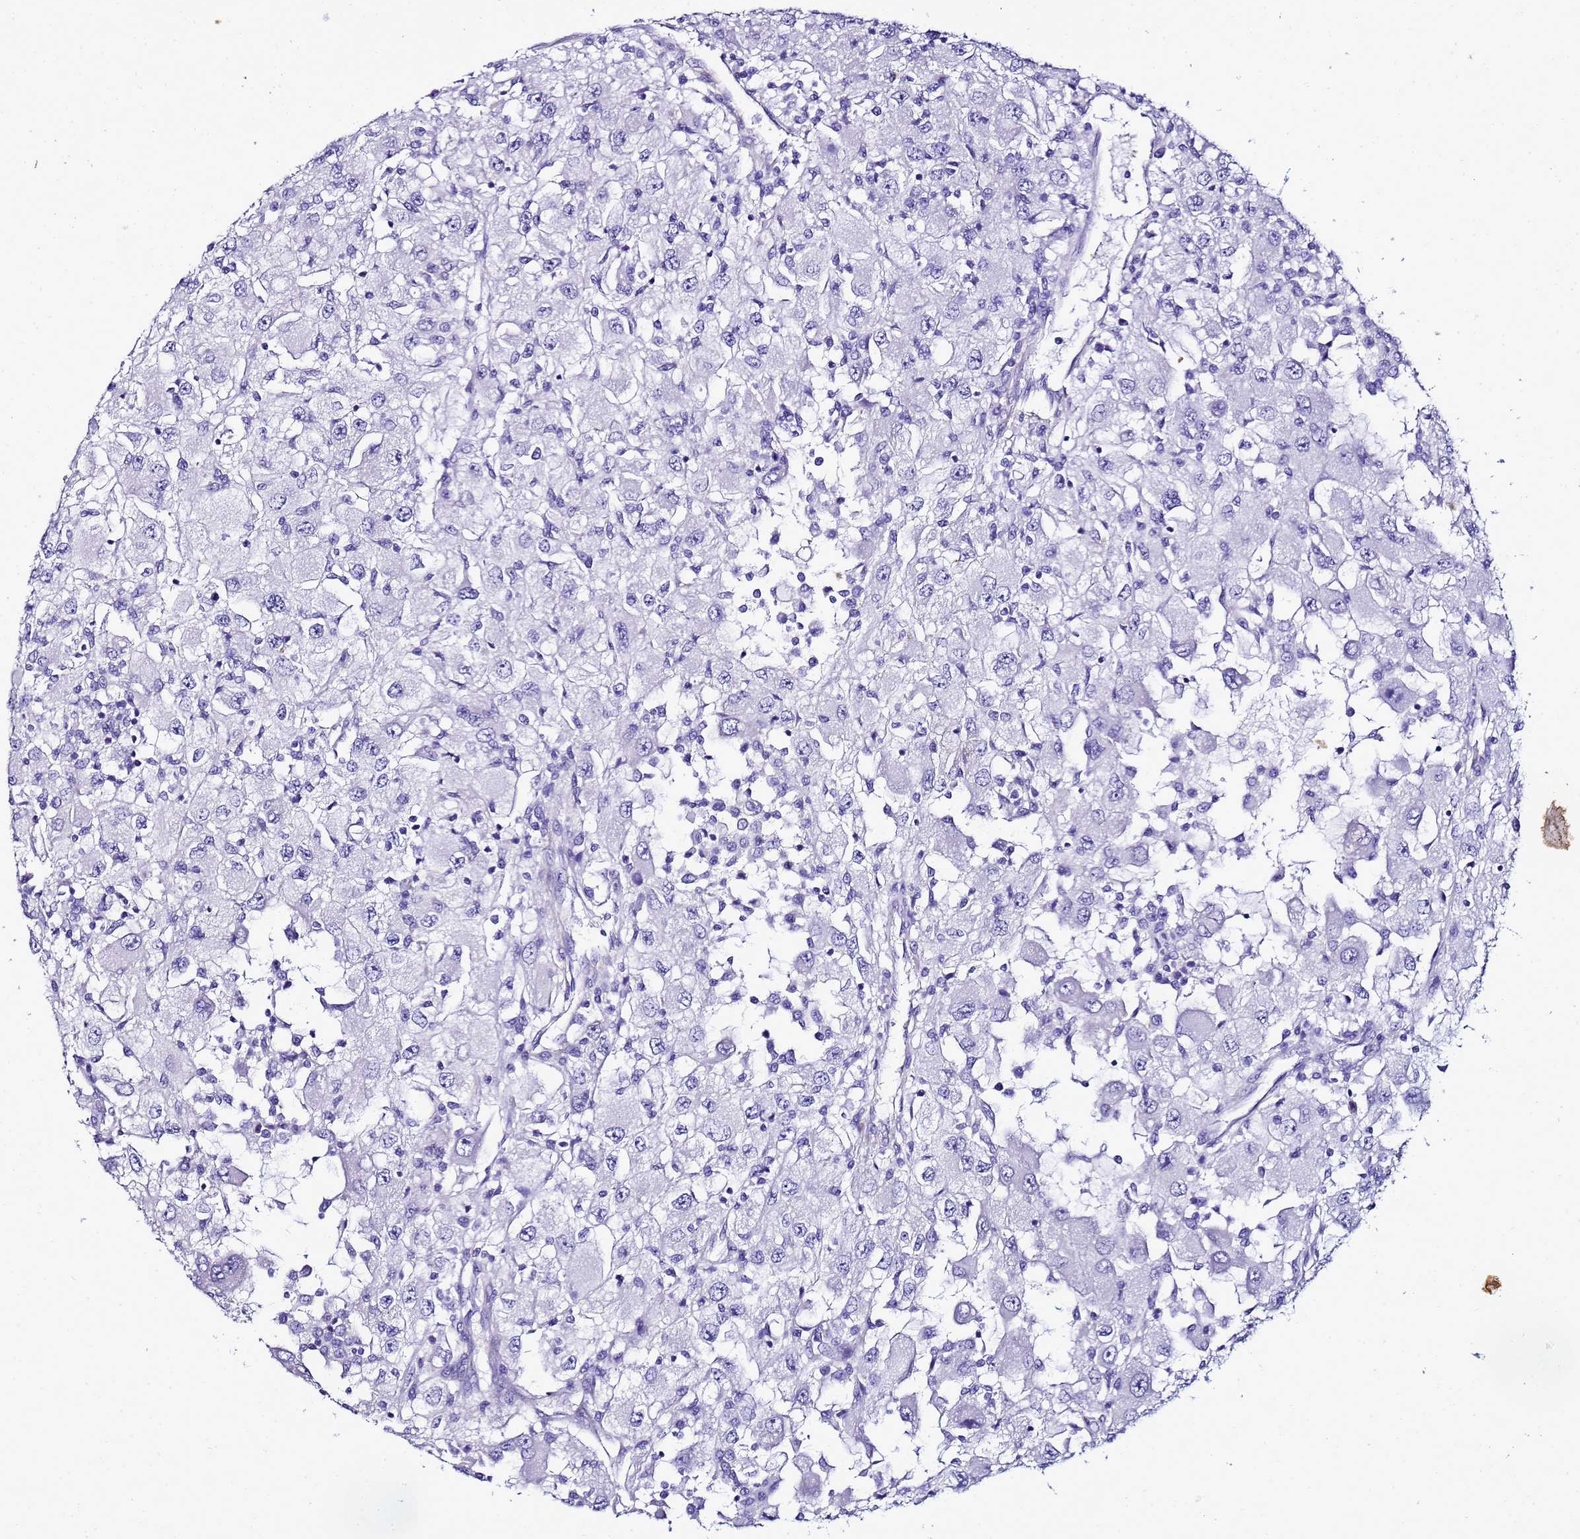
{"staining": {"intensity": "negative", "quantity": "none", "location": "none"}, "tissue": "renal cancer", "cell_type": "Tumor cells", "image_type": "cancer", "snomed": [{"axis": "morphology", "description": "Adenocarcinoma, NOS"}, {"axis": "topography", "description": "Kidney"}], "caption": "This is an immunohistochemistry photomicrograph of human renal cancer (adenocarcinoma). There is no positivity in tumor cells.", "gene": "FAM166B", "patient": {"sex": "female", "age": 67}}